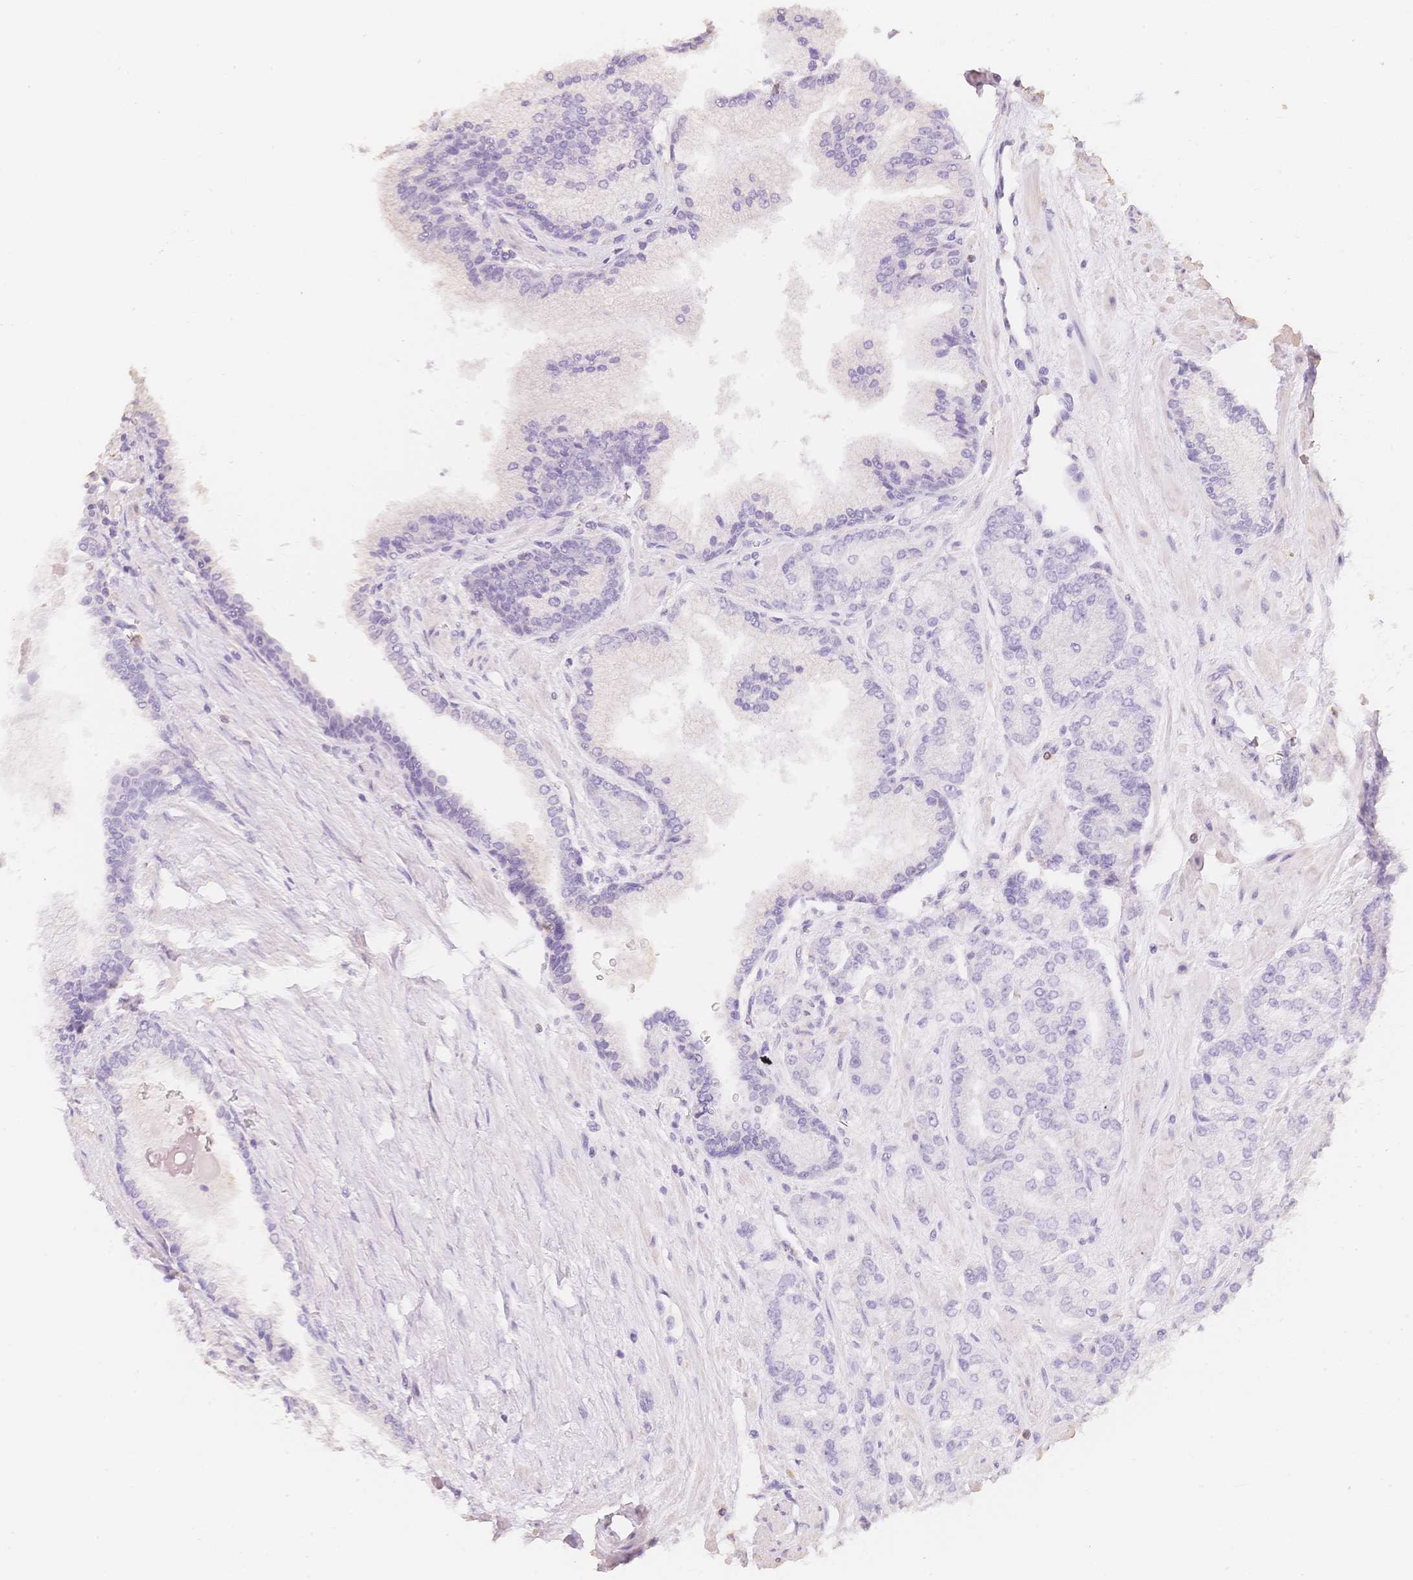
{"staining": {"intensity": "negative", "quantity": "none", "location": "none"}, "tissue": "prostate cancer", "cell_type": "Tumor cells", "image_type": "cancer", "snomed": [{"axis": "morphology", "description": "Adenocarcinoma, High grade"}, {"axis": "topography", "description": "Prostate"}], "caption": "A micrograph of human high-grade adenocarcinoma (prostate) is negative for staining in tumor cells.", "gene": "MBOAT7", "patient": {"sex": "male", "age": 68}}